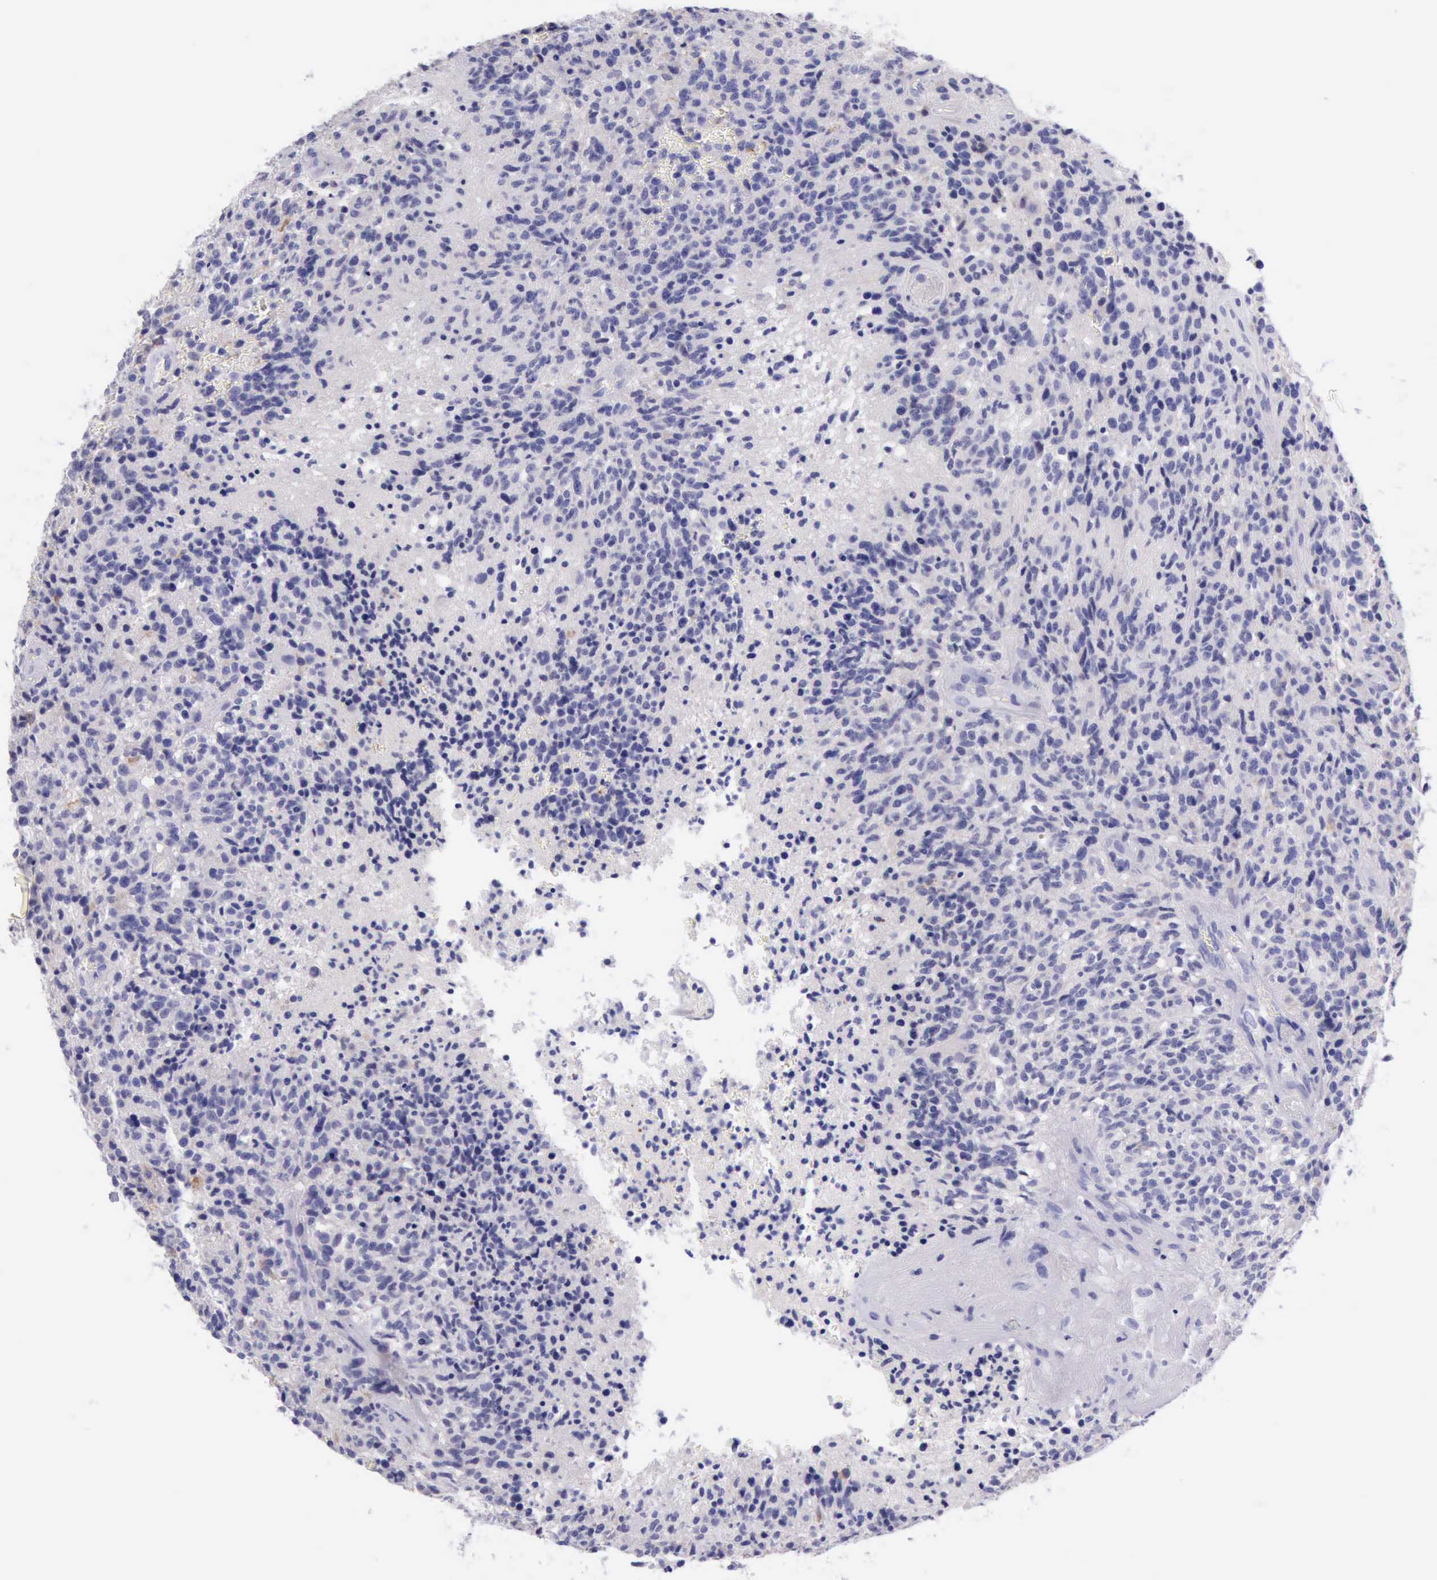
{"staining": {"intensity": "negative", "quantity": "none", "location": "none"}, "tissue": "glioma", "cell_type": "Tumor cells", "image_type": "cancer", "snomed": [{"axis": "morphology", "description": "Glioma, malignant, High grade"}, {"axis": "topography", "description": "Brain"}], "caption": "Immunohistochemical staining of human malignant glioma (high-grade) displays no significant expression in tumor cells.", "gene": "LRFN5", "patient": {"sex": "male", "age": 36}}